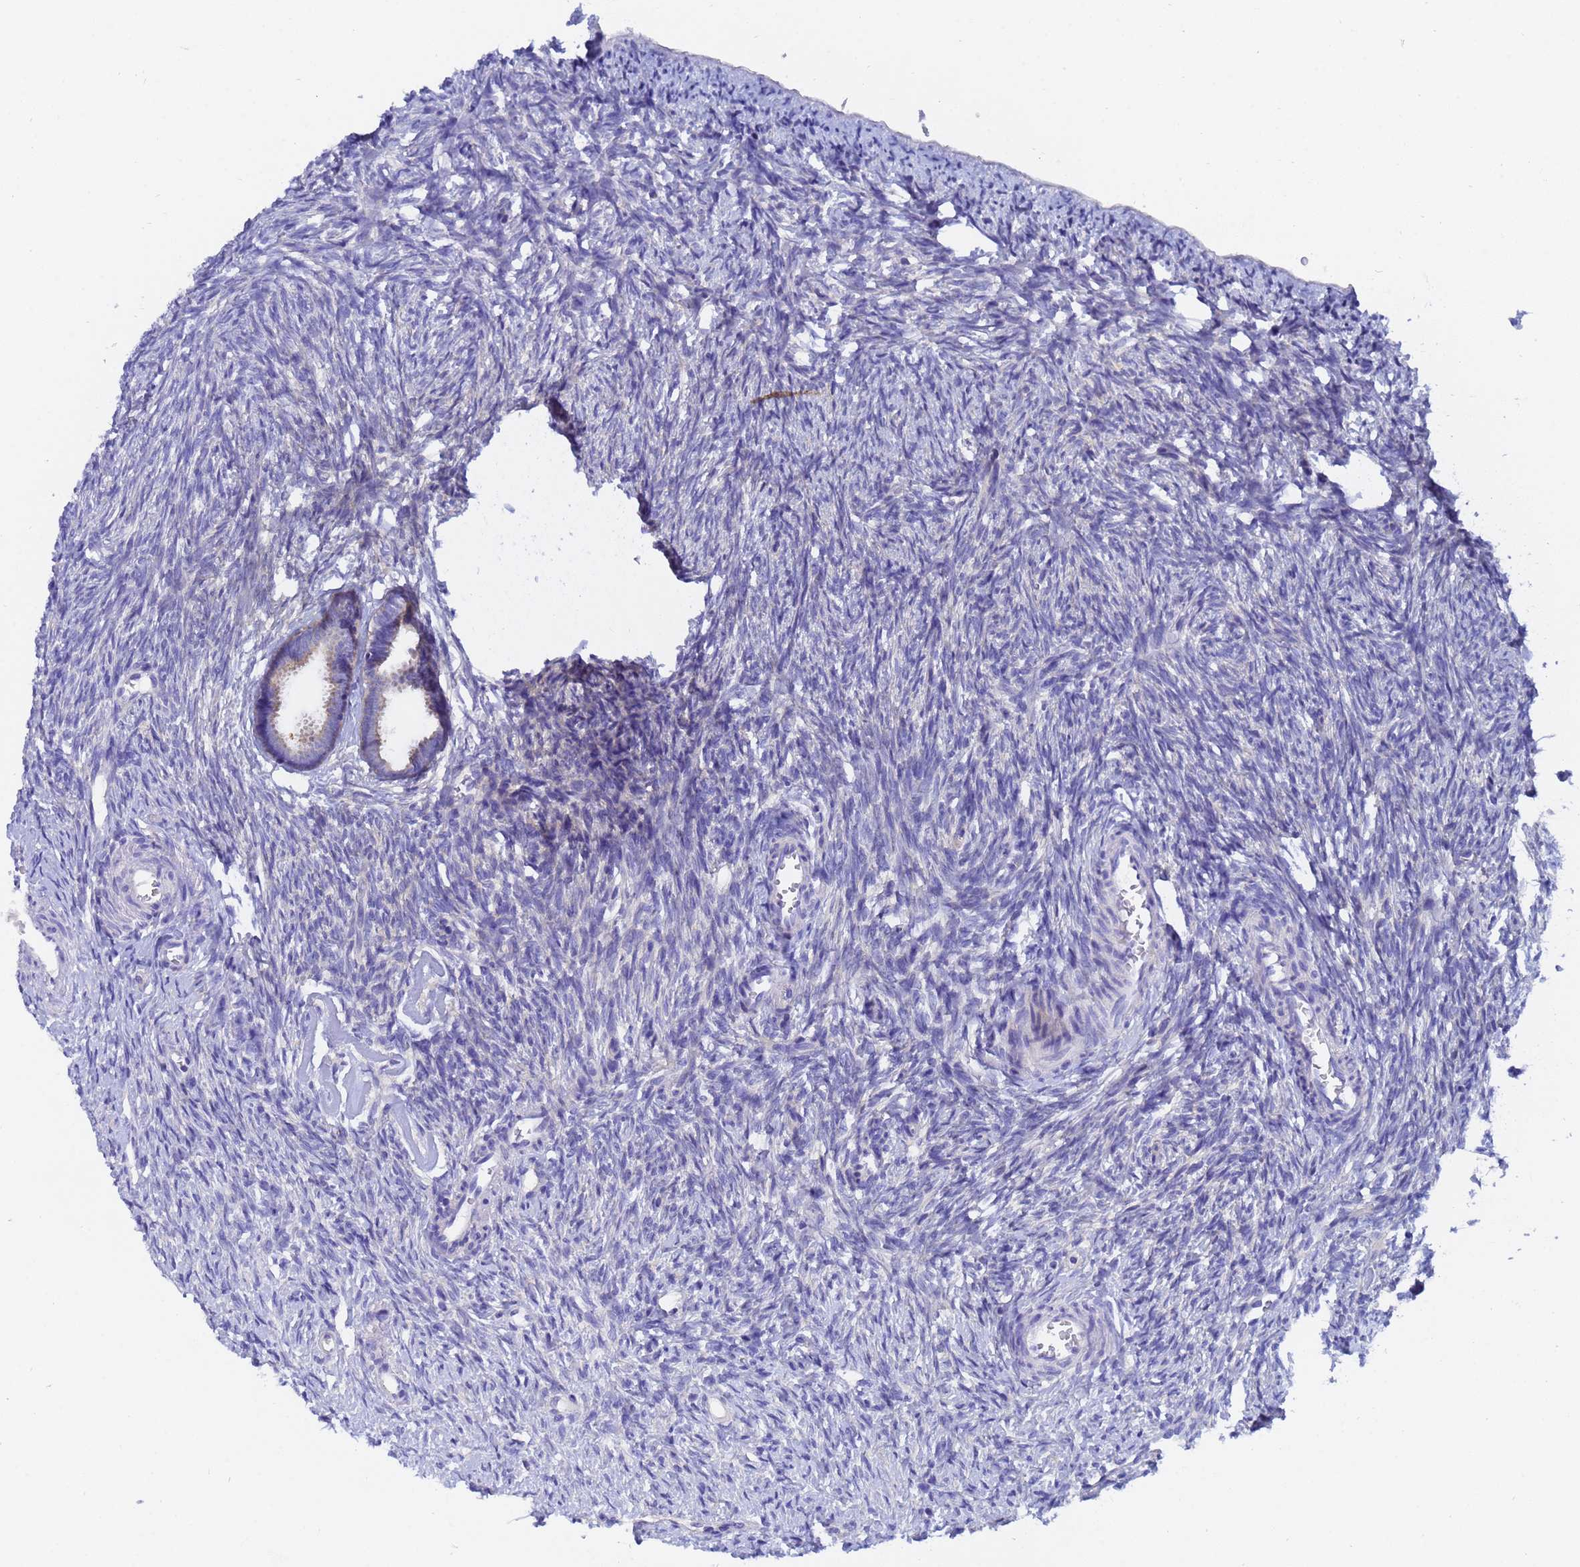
{"staining": {"intensity": "negative", "quantity": "none", "location": "none"}, "tissue": "ovary", "cell_type": "Follicle cells", "image_type": "normal", "snomed": [{"axis": "morphology", "description": "Normal tissue, NOS"}, {"axis": "topography", "description": "Ovary"}], "caption": "Immunohistochemistry of benign human ovary exhibits no expression in follicle cells. Brightfield microscopy of immunohistochemistry (IHC) stained with DAB (3,3'-diaminobenzidine) (brown) and hematoxylin (blue), captured at high magnification.", "gene": "UBE2O", "patient": {"sex": "female", "age": 51}}